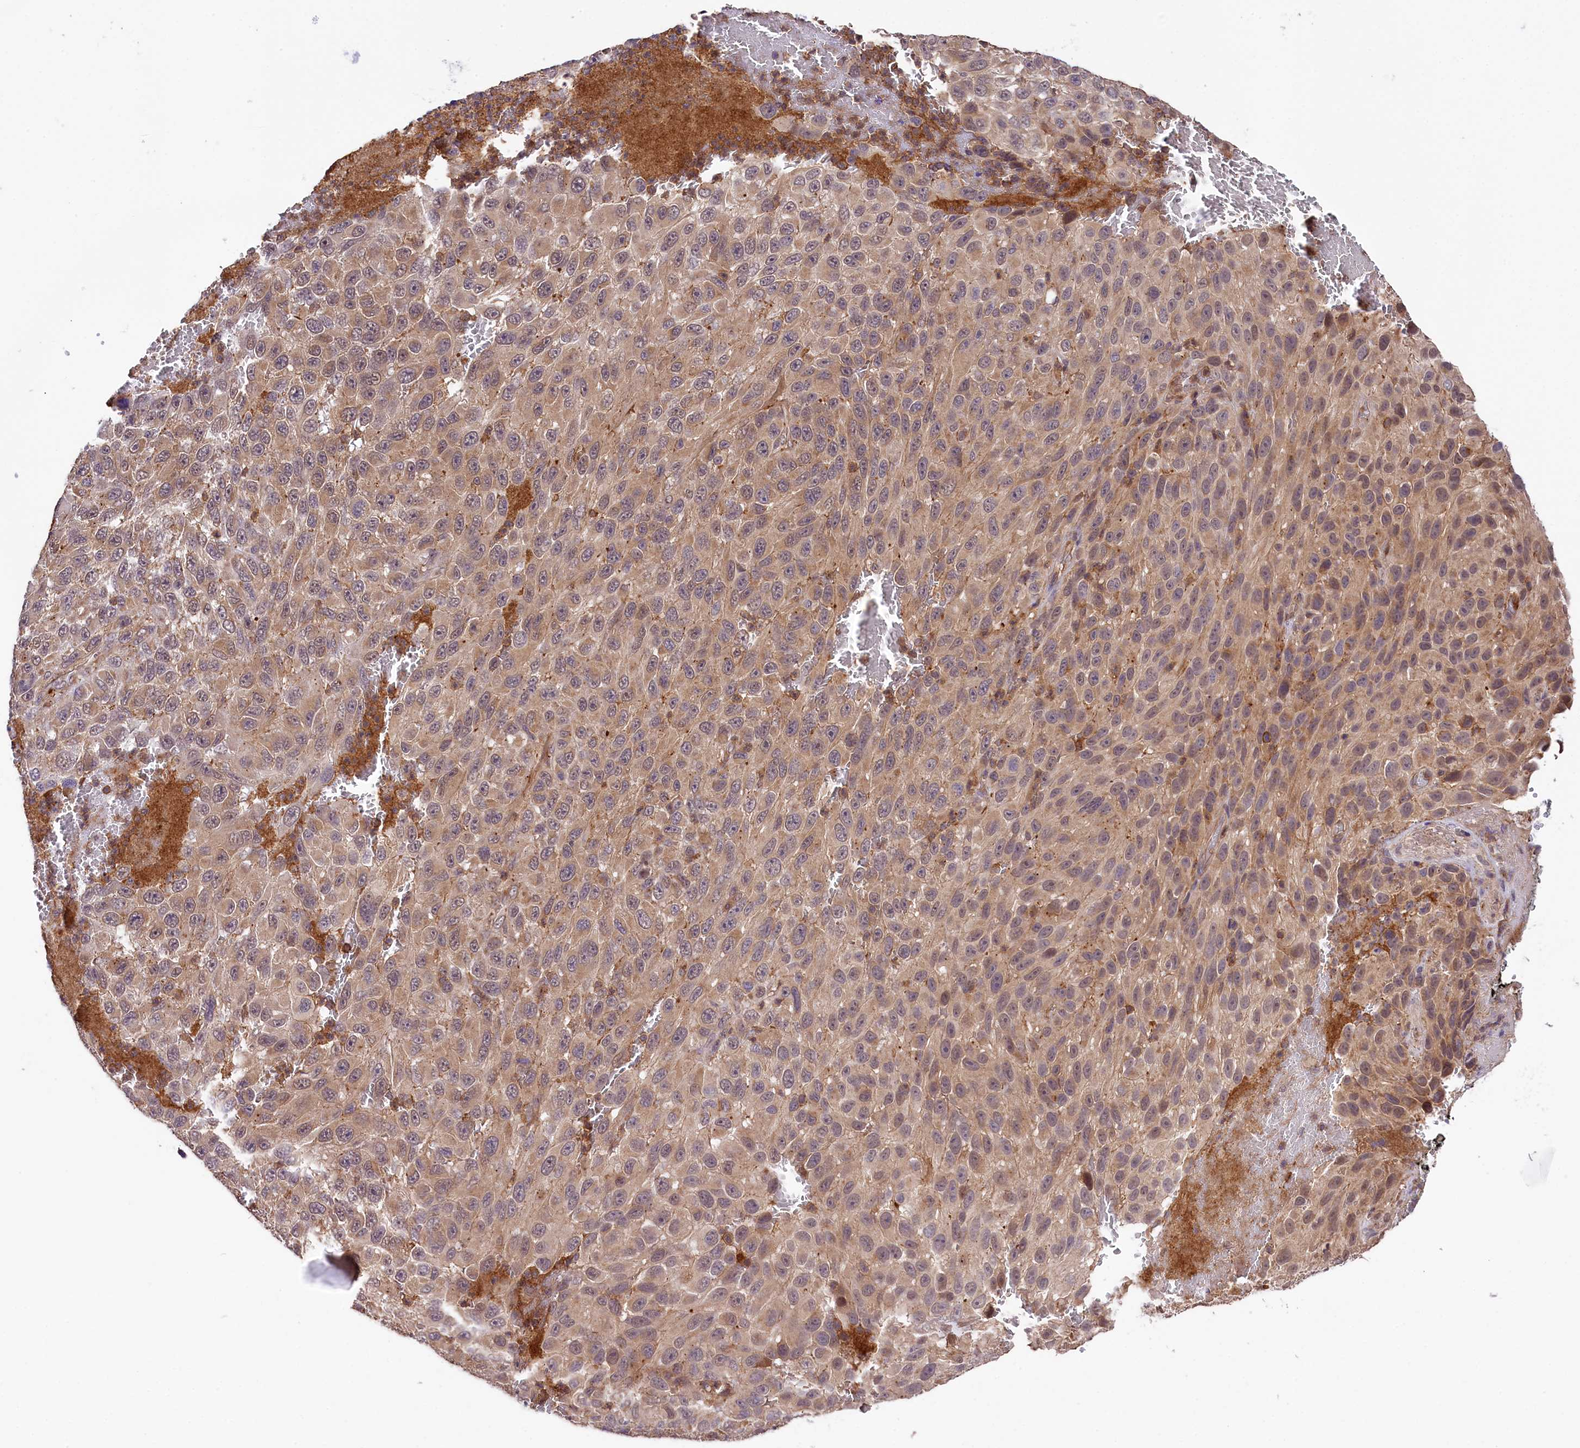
{"staining": {"intensity": "weak", "quantity": "25%-75%", "location": "cytoplasmic/membranous"}, "tissue": "melanoma", "cell_type": "Tumor cells", "image_type": "cancer", "snomed": [{"axis": "morphology", "description": "Normal tissue, NOS"}, {"axis": "morphology", "description": "Malignant melanoma, NOS"}, {"axis": "topography", "description": "Skin"}], "caption": "A brown stain shows weak cytoplasmic/membranous expression of a protein in malignant melanoma tumor cells. The staining was performed using DAB to visualize the protein expression in brown, while the nuclei were stained in blue with hematoxylin (Magnification: 20x).", "gene": "SKIDA1", "patient": {"sex": "female", "age": 96}}